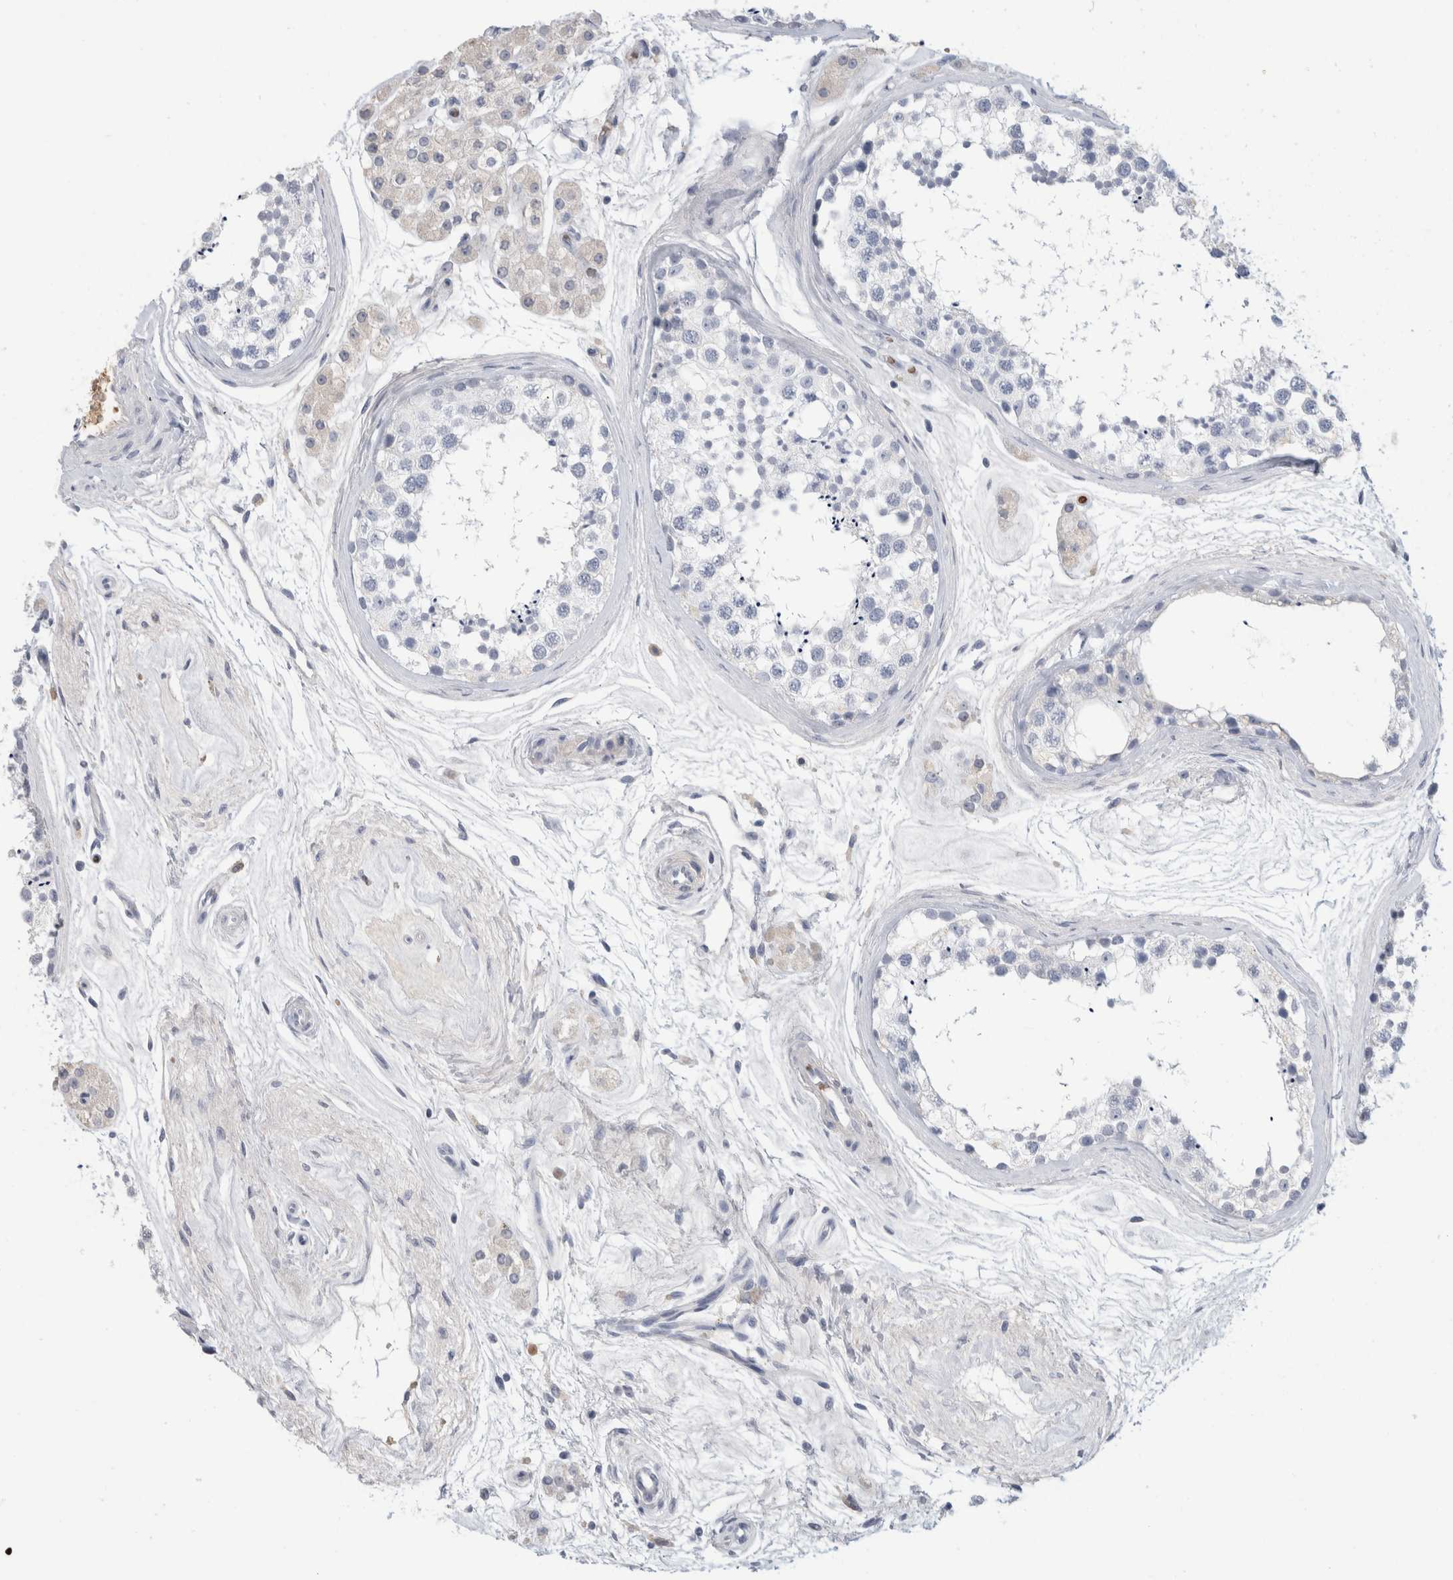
{"staining": {"intensity": "negative", "quantity": "none", "location": "none"}, "tissue": "testis", "cell_type": "Cells in seminiferous ducts", "image_type": "normal", "snomed": [{"axis": "morphology", "description": "Normal tissue, NOS"}, {"axis": "topography", "description": "Testis"}], "caption": "Immunohistochemistry (IHC) of normal testis demonstrates no staining in cells in seminiferous ducts.", "gene": "CA1", "patient": {"sex": "male", "age": 56}}